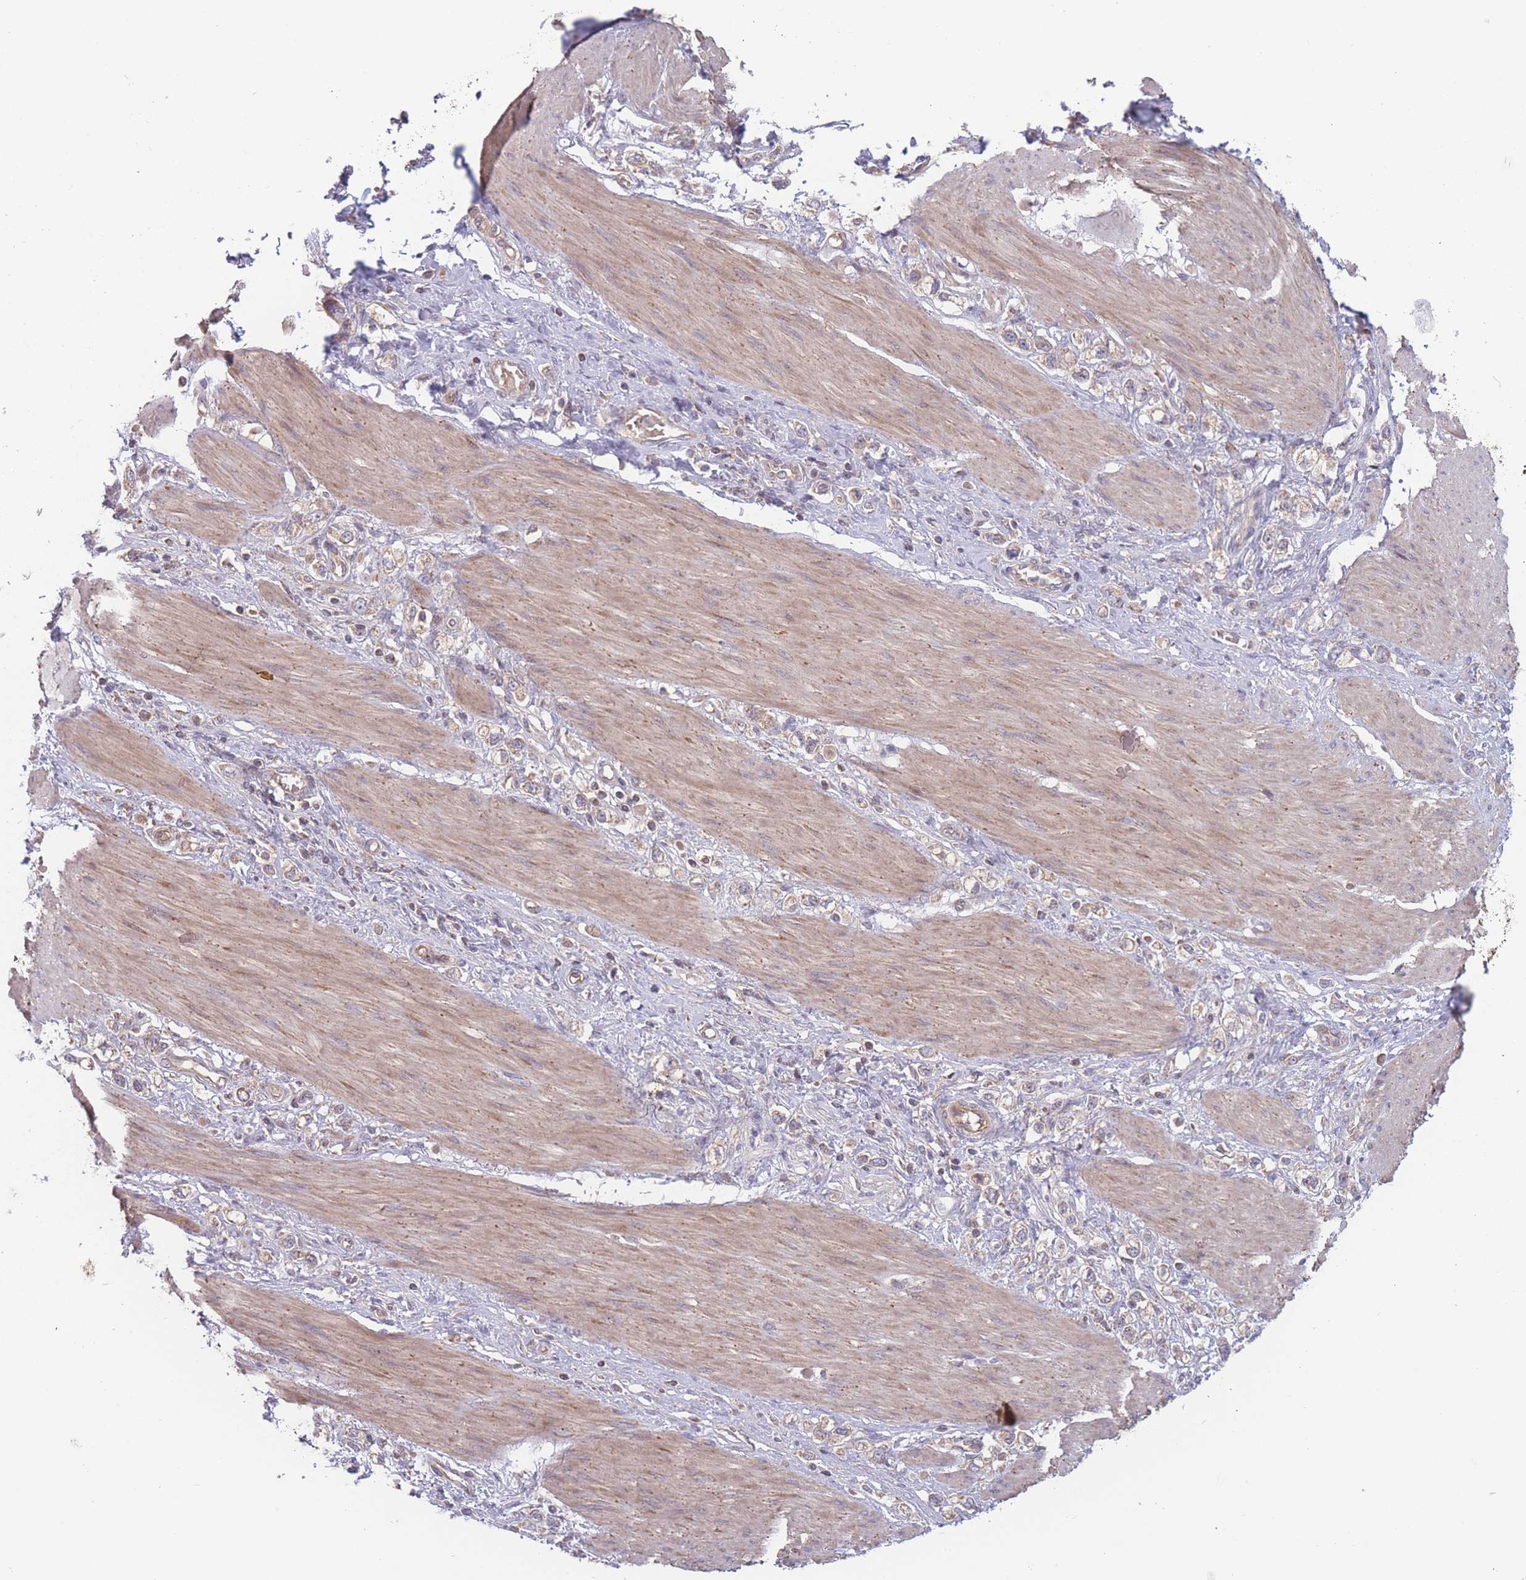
{"staining": {"intensity": "weak", "quantity": "25%-75%", "location": "cytoplasmic/membranous"}, "tissue": "stomach cancer", "cell_type": "Tumor cells", "image_type": "cancer", "snomed": [{"axis": "morphology", "description": "Adenocarcinoma, NOS"}, {"axis": "topography", "description": "Stomach"}], "caption": "A micrograph of stomach adenocarcinoma stained for a protein exhibits weak cytoplasmic/membranous brown staining in tumor cells.", "gene": "ATP5MG", "patient": {"sex": "female", "age": 65}}